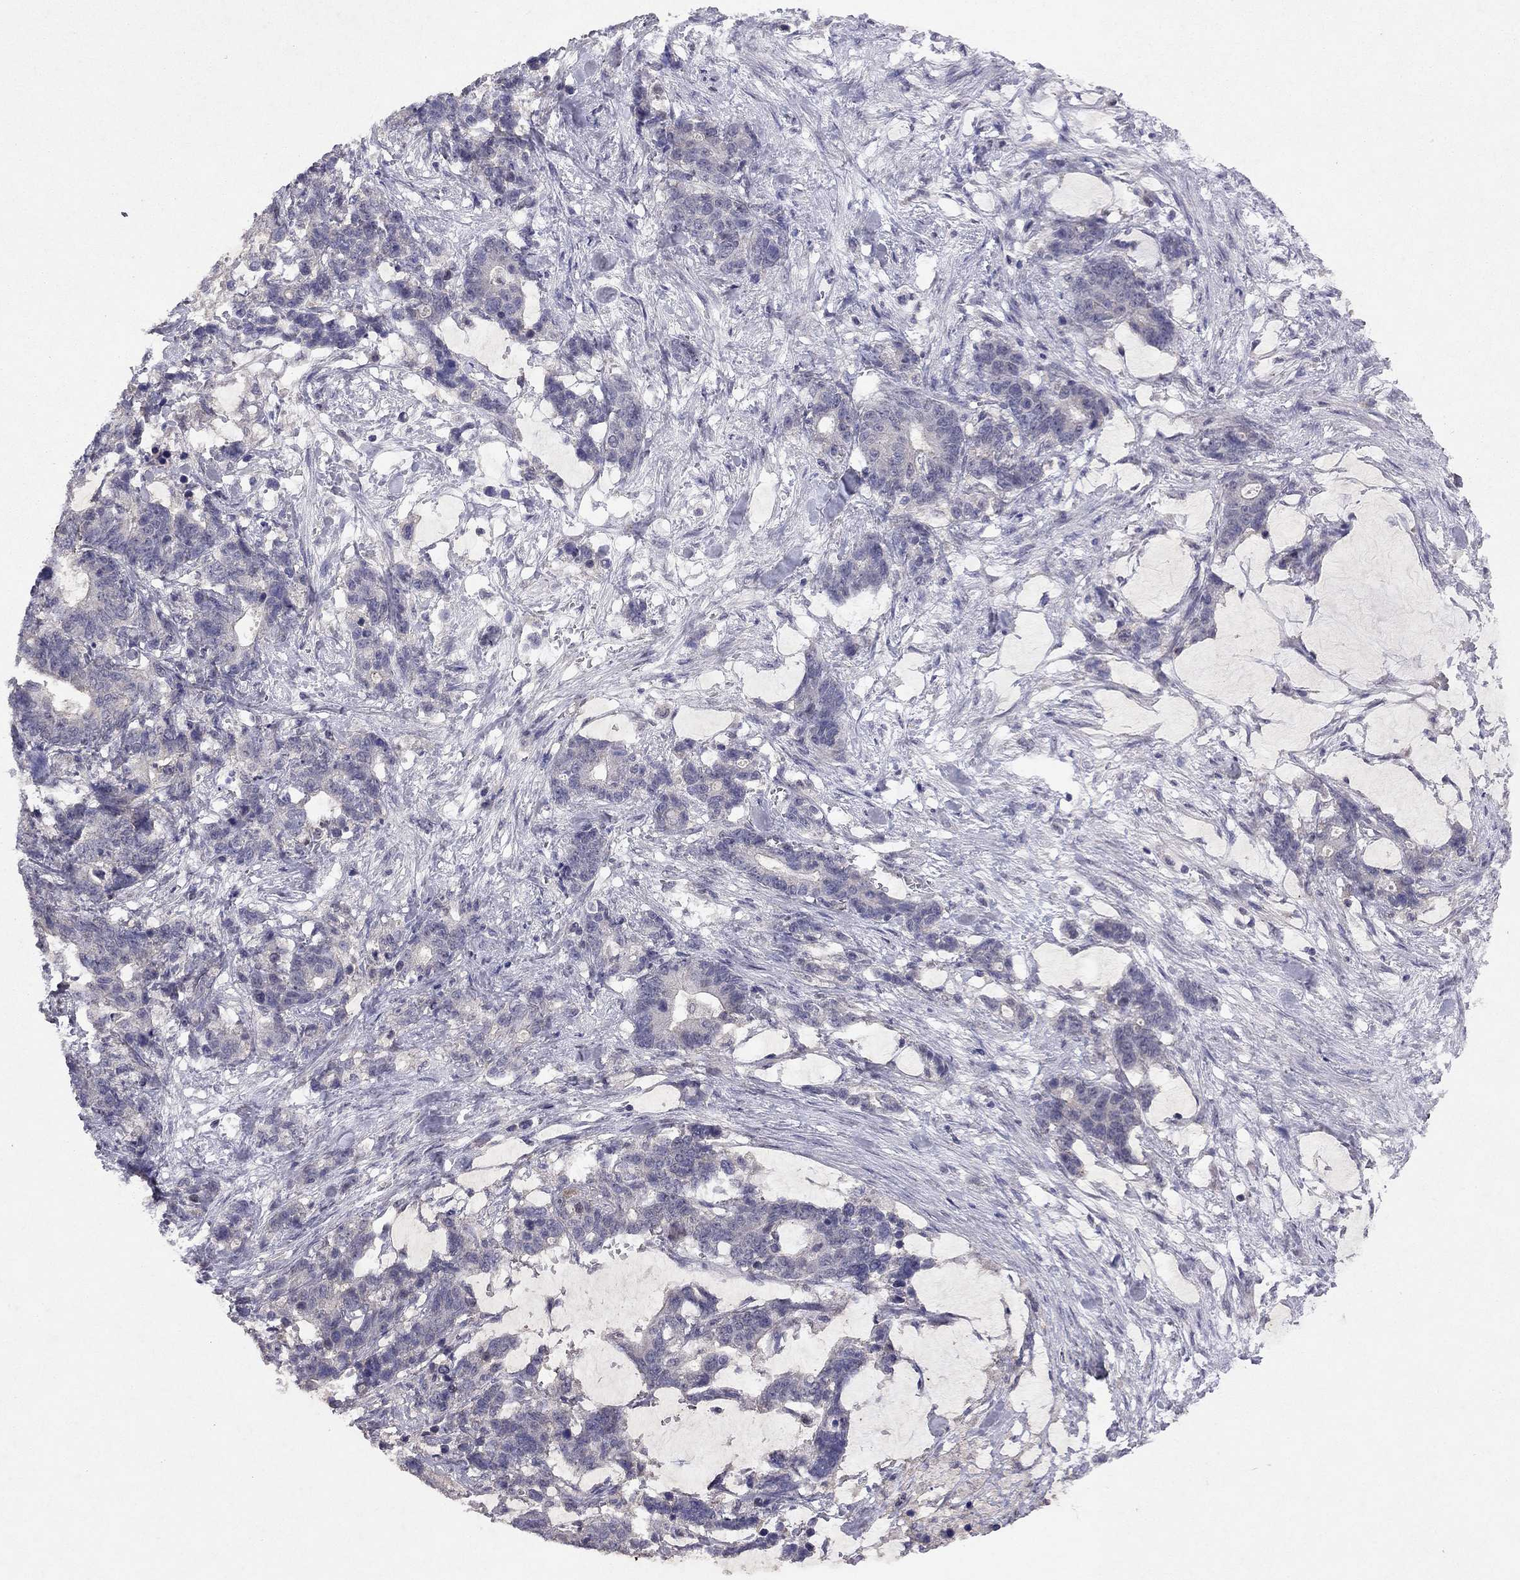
{"staining": {"intensity": "negative", "quantity": "none", "location": "none"}, "tissue": "stomach cancer", "cell_type": "Tumor cells", "image_type": "cancer", "snomed": [{"axis": "morphology", "description": "Normal tissue, NOS"}, {"axis": "morphology", "description": "Adenocarcinoma, NOS"}, {"axis": "topography", "description": "Stomach"}], "caption": "Stomach adenocarcinoma was stained to show a protein in brown. There is no significant expression in tumor cells.", "gene": "ESR2", "patient": {"sex": "female", "age": 64}}